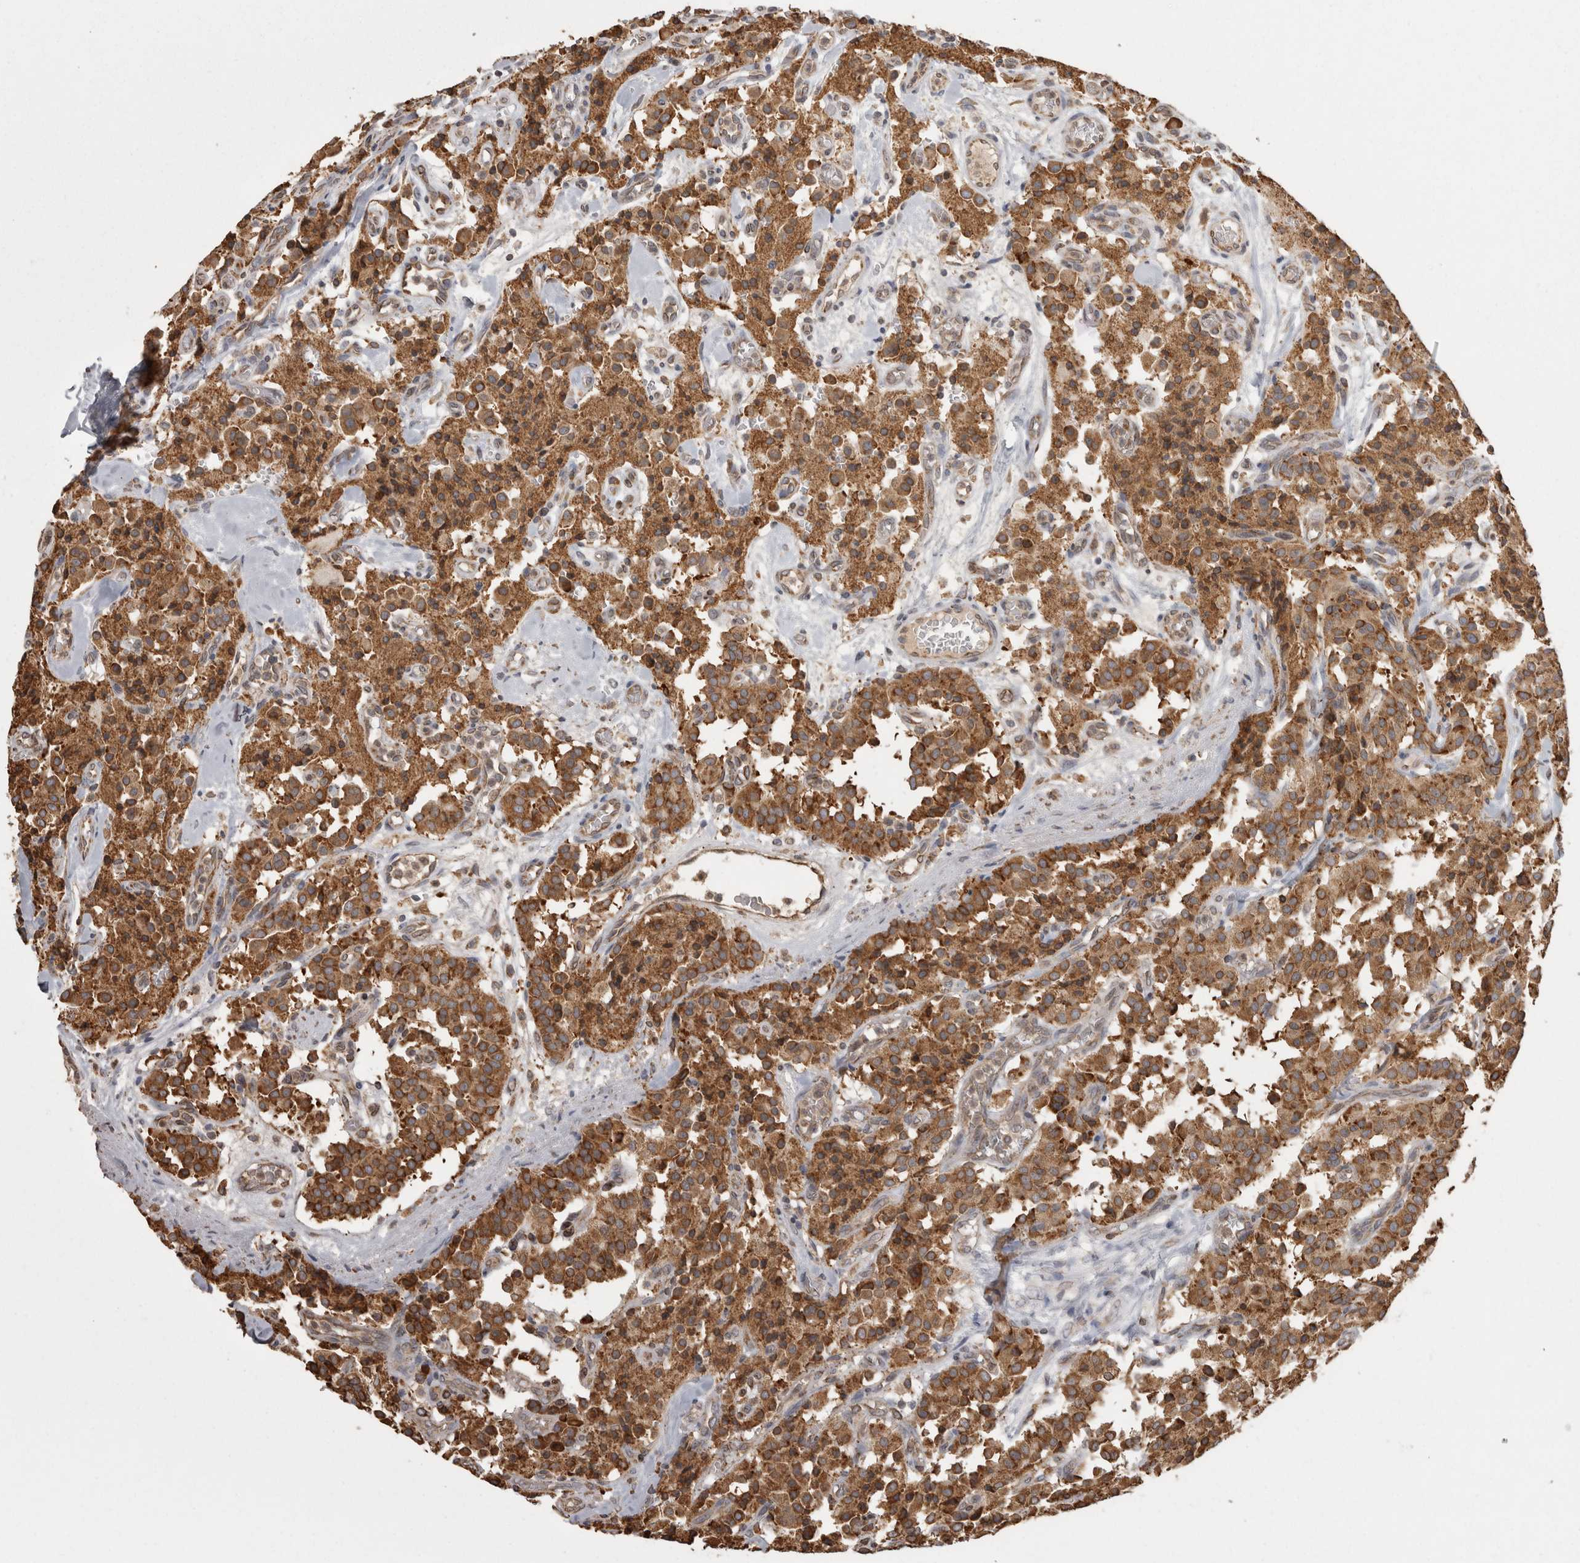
{"staining": {"intensity": "strong", "quantity": ">75%", "location": "cytoplasmic/membranous"}, "tissue": "carcinoid", "cell_type": "Tumor cells", "image_type": "cancer", "snomed": [{"axis": "morphology", "description": "Carcinoid, malignant, NOS"}, {"axis": "topography", "description": "Lung"}], "caption": "Malignant carcinoid stained with a brown dye reveals strong cytoplasmic/membranous positive expression in about >75% of tumor cells.", "gene": "PON2", "patient": {"sex": "male", "age": 30}}